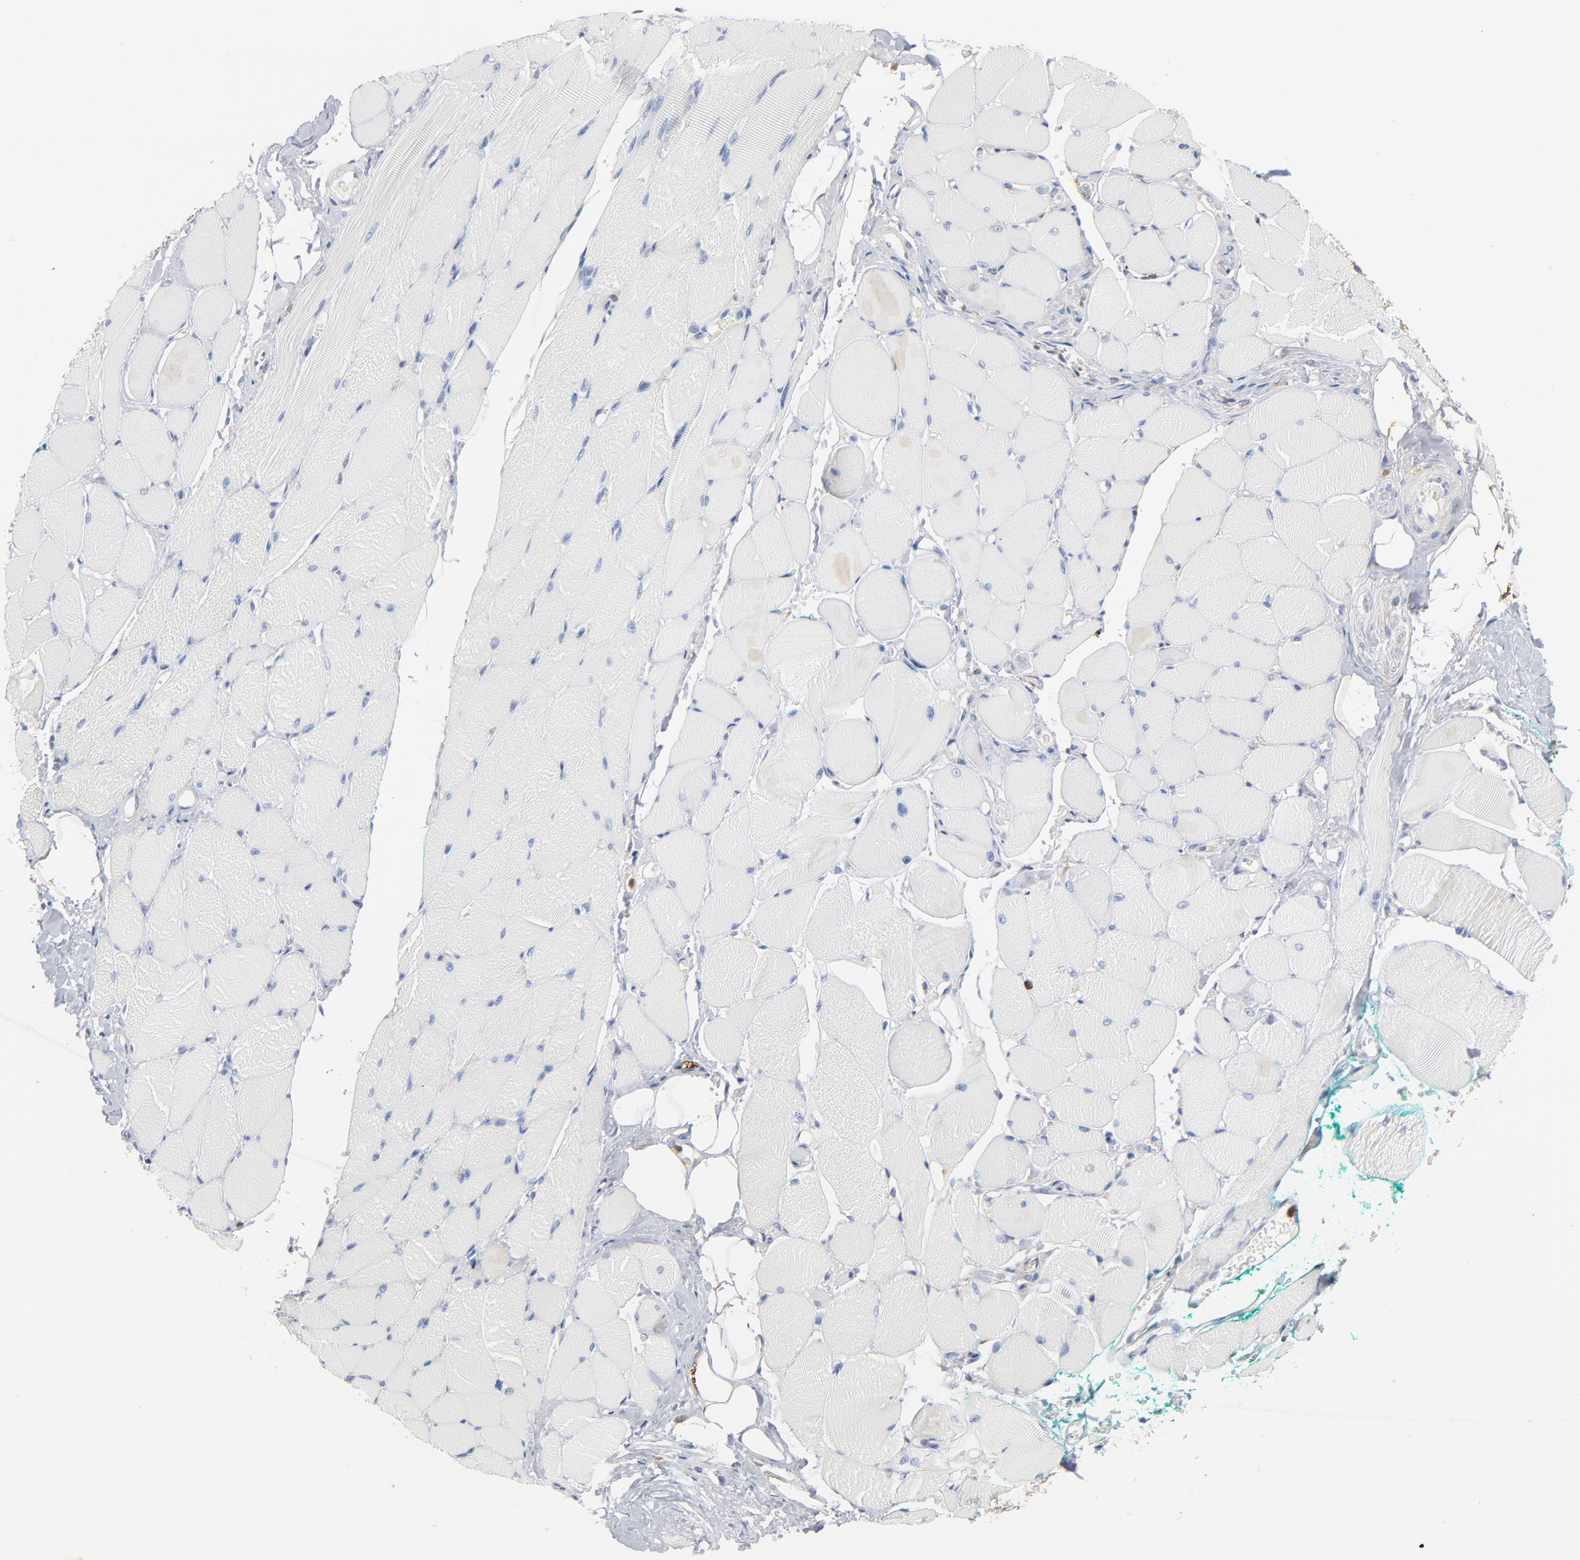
{"staining": {"intensity": "negative", "quantity": "none", "location": "none"}, "tissue": "skeletal muscle", "cell_type": "Myocytes", "image_type": "normal", "snomed": [{"axis": "morphology", "description": "Normal tissue, NOS"}, {"axis": "topography", "description": "Skeletal muscle"}, {"axis": "topography", "description": "Peripheral nerve tissue"}], "caption": "Skeletal muscle stained for a protein using IHC demonstrates no staining myocytes.", "gene": "SH3KBP1", "patient": {"sex": "female", "age": 84}}